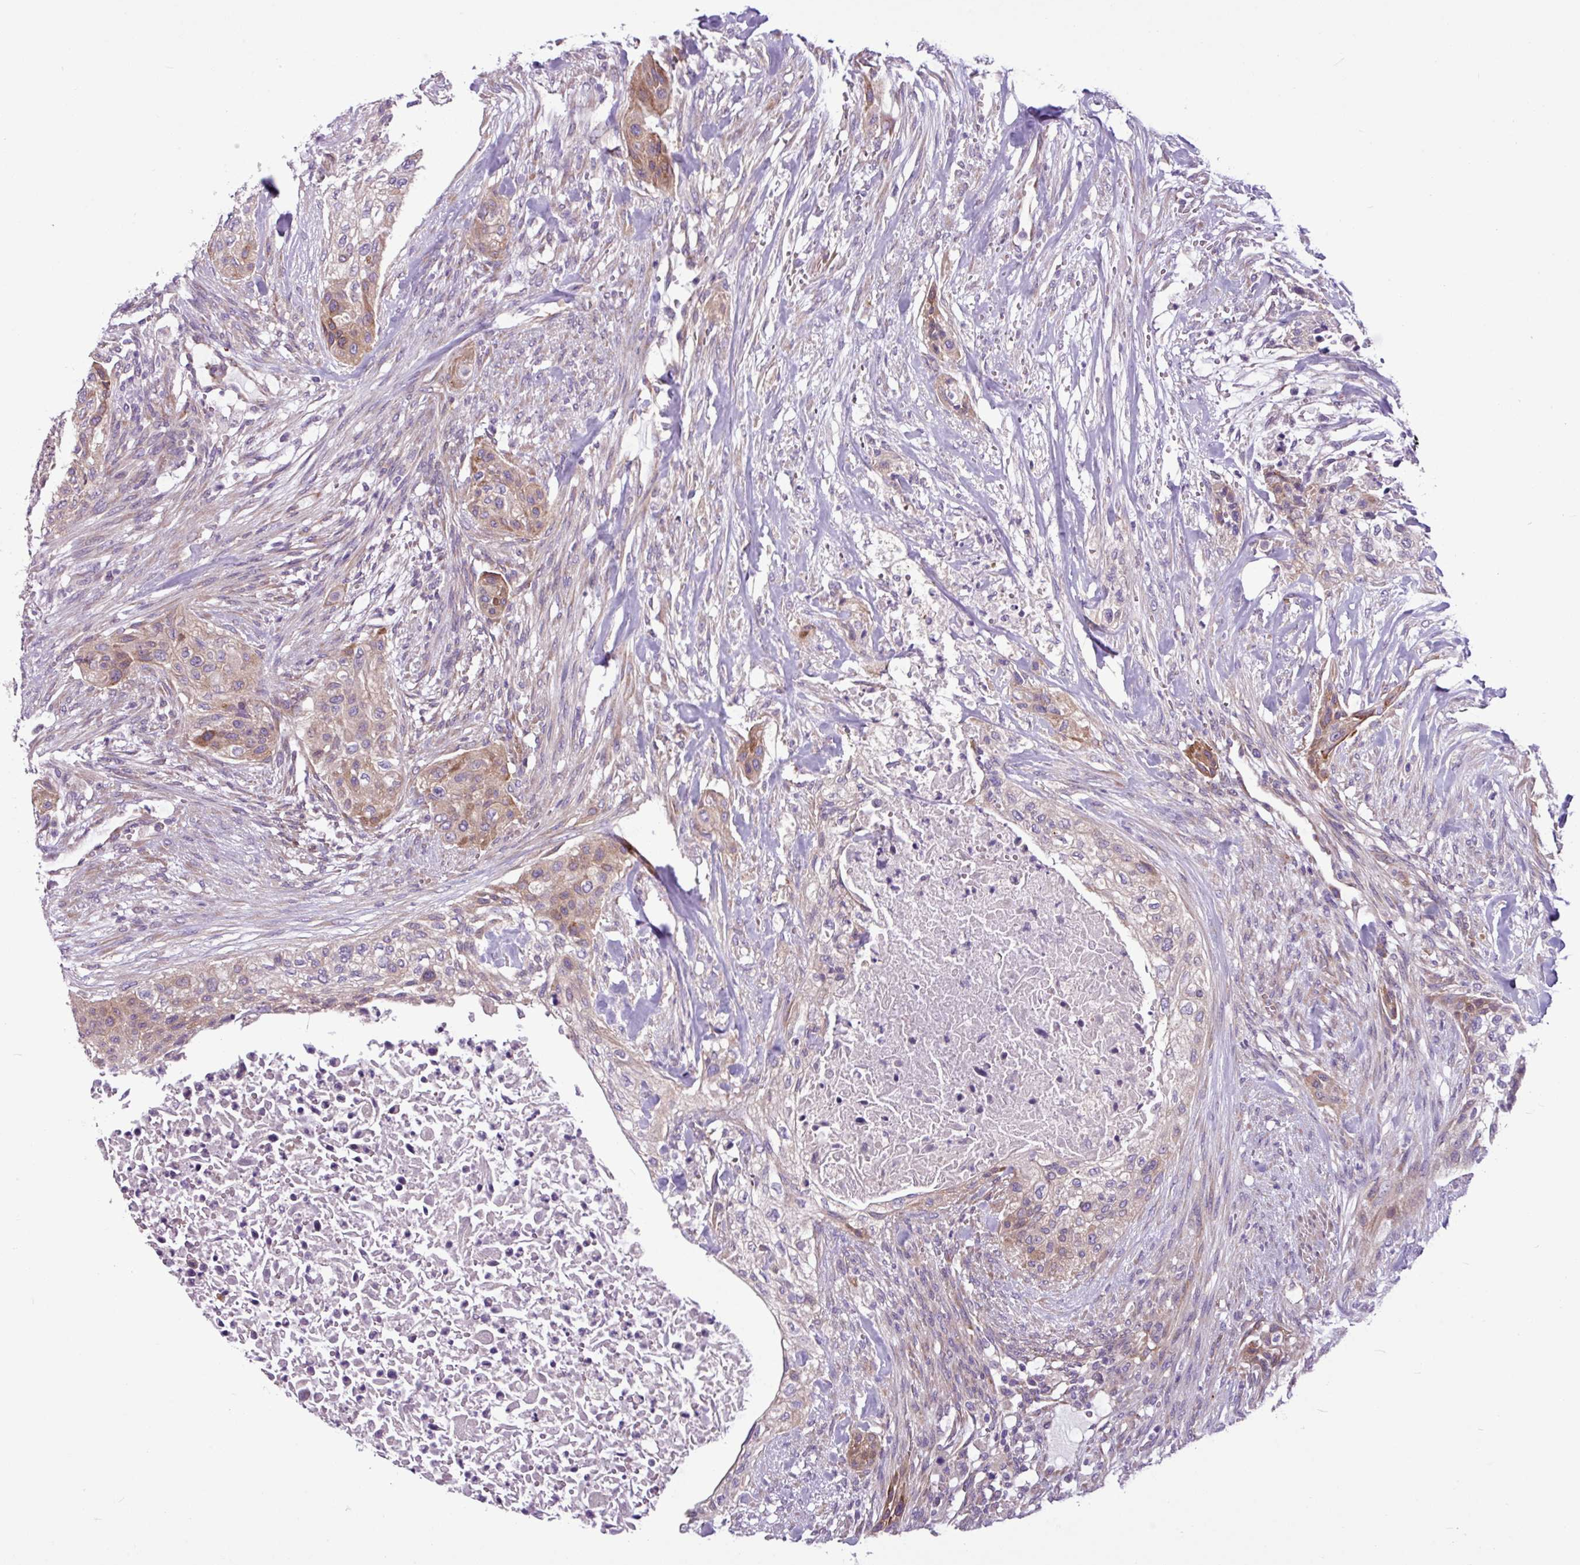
{"staining": {"intensity": "moderate", "quantity": ">75%", "location": "cytoplasmic/membranous"}, "tissue": "urothelial cancer", "cell_type": "Tumor cells", "image_type": "cancer", "snomed": [{"axis": "morphology", "description": "Urothelial carcinoma, High grade"}, {"axis": "topography", "description": "Urinary bladder"}], "caption": "Moderate cytoplasmic/membranous positivity for a protein is seen in approximately >75% of tumor cells of urothelial carcinoma (high-grade) using immunohistochemistry.", "gene": "MROH2A", "patient": {"sex": "male", "age": 35}}